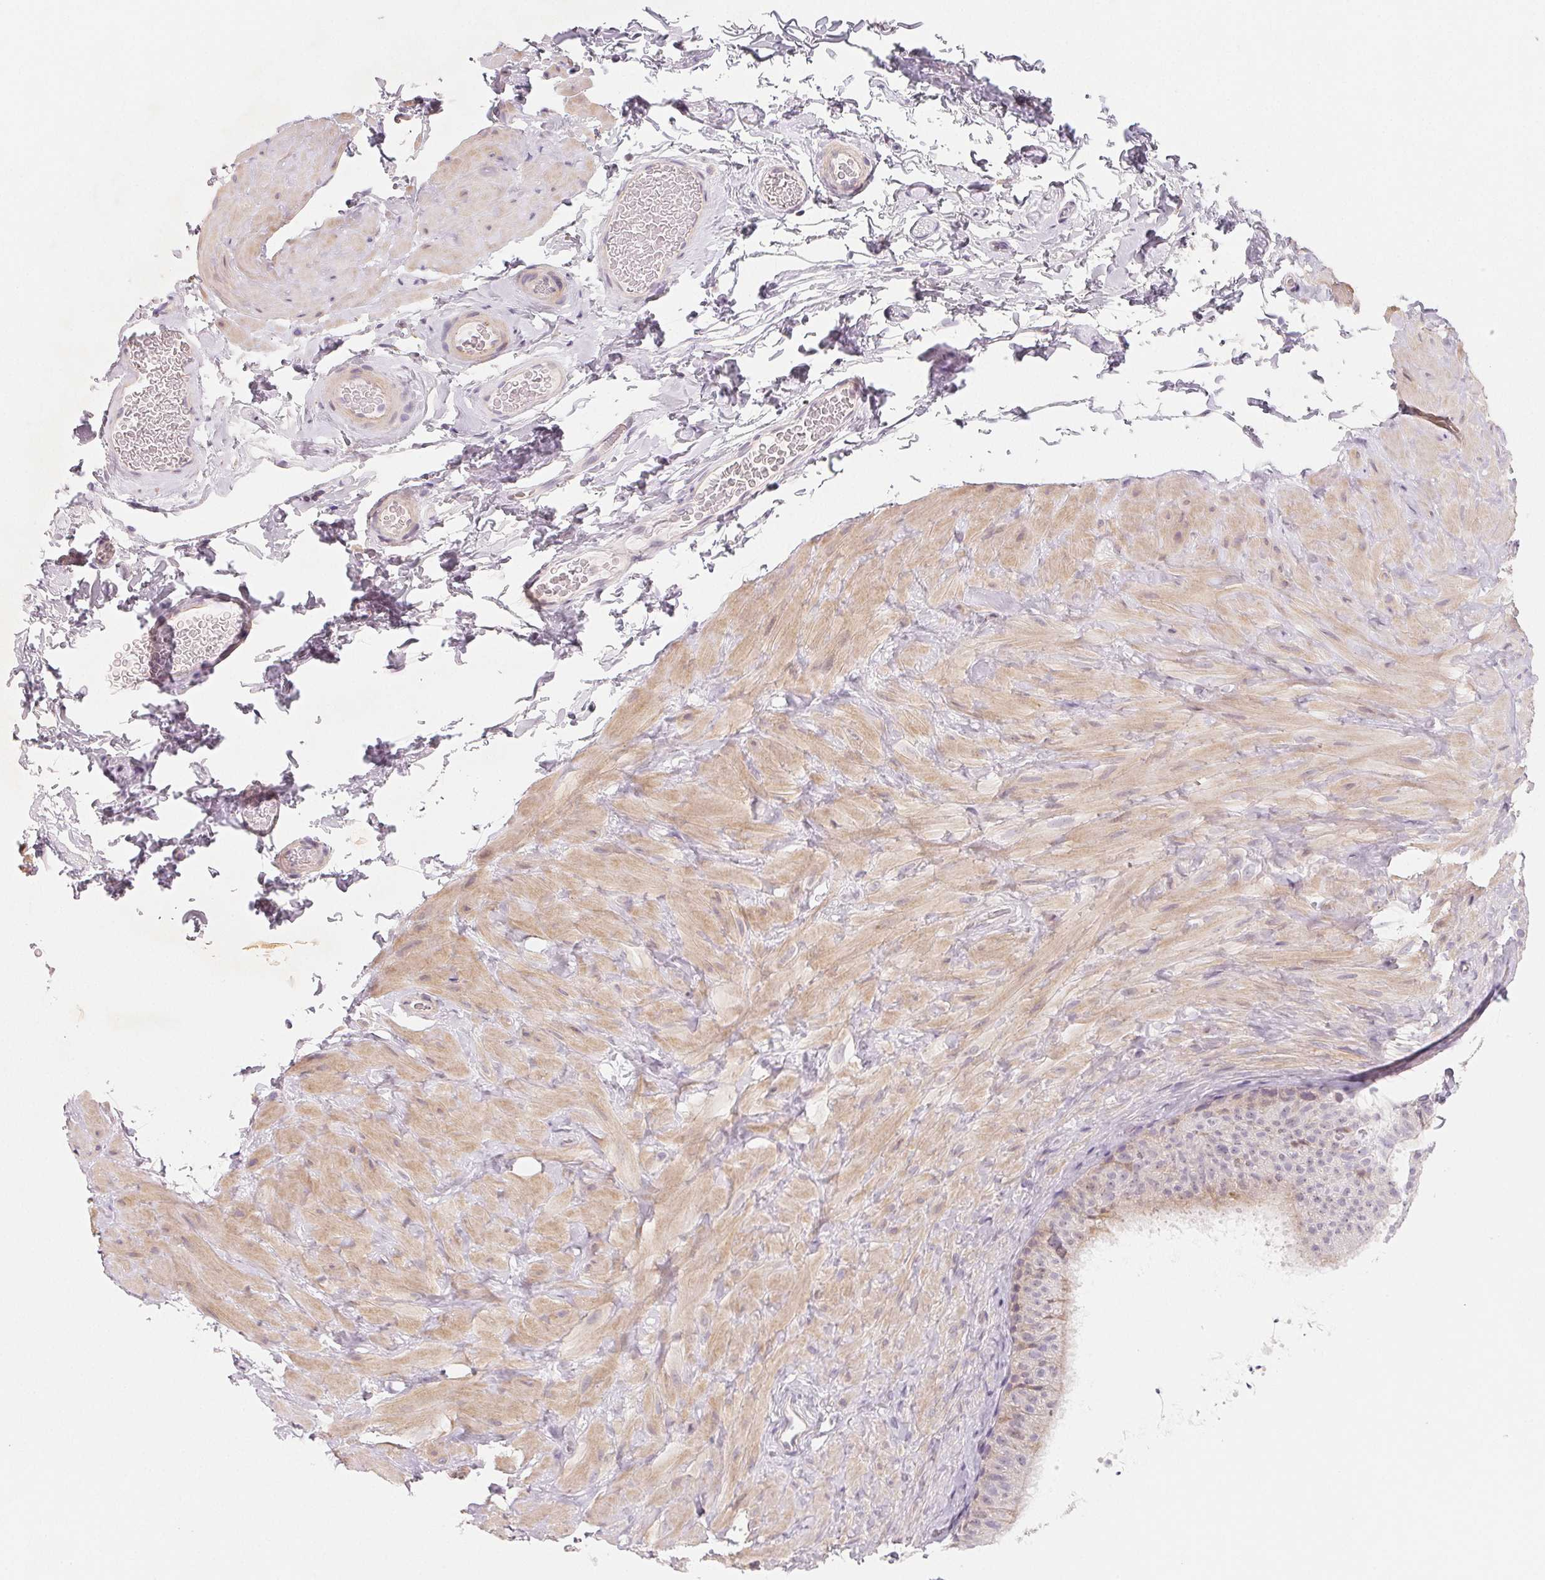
{"staining": {"intensity": "negative", "quantity": "none", "location": "none"}, "tissue": "epididymis", "cell_type": "Glandular cells", "image_type": "normal", "snomed": [{"axis": "morphology", "description": "Normal tissue, NOS"}, {"axis": "topography", "description": "Epididymis, spermatic cord, NOS"}, {"axis": "topography", "description": "Epididymis"}], "caption": "High magnification brightfield microscopy of unremarkable epididymis stained with DAB (brown) and counterstained with hematoxylin (blue): glandular cells show no significant expression.", "gene": "LRRC23", "patient": {"sex": "male", "age": 31}}